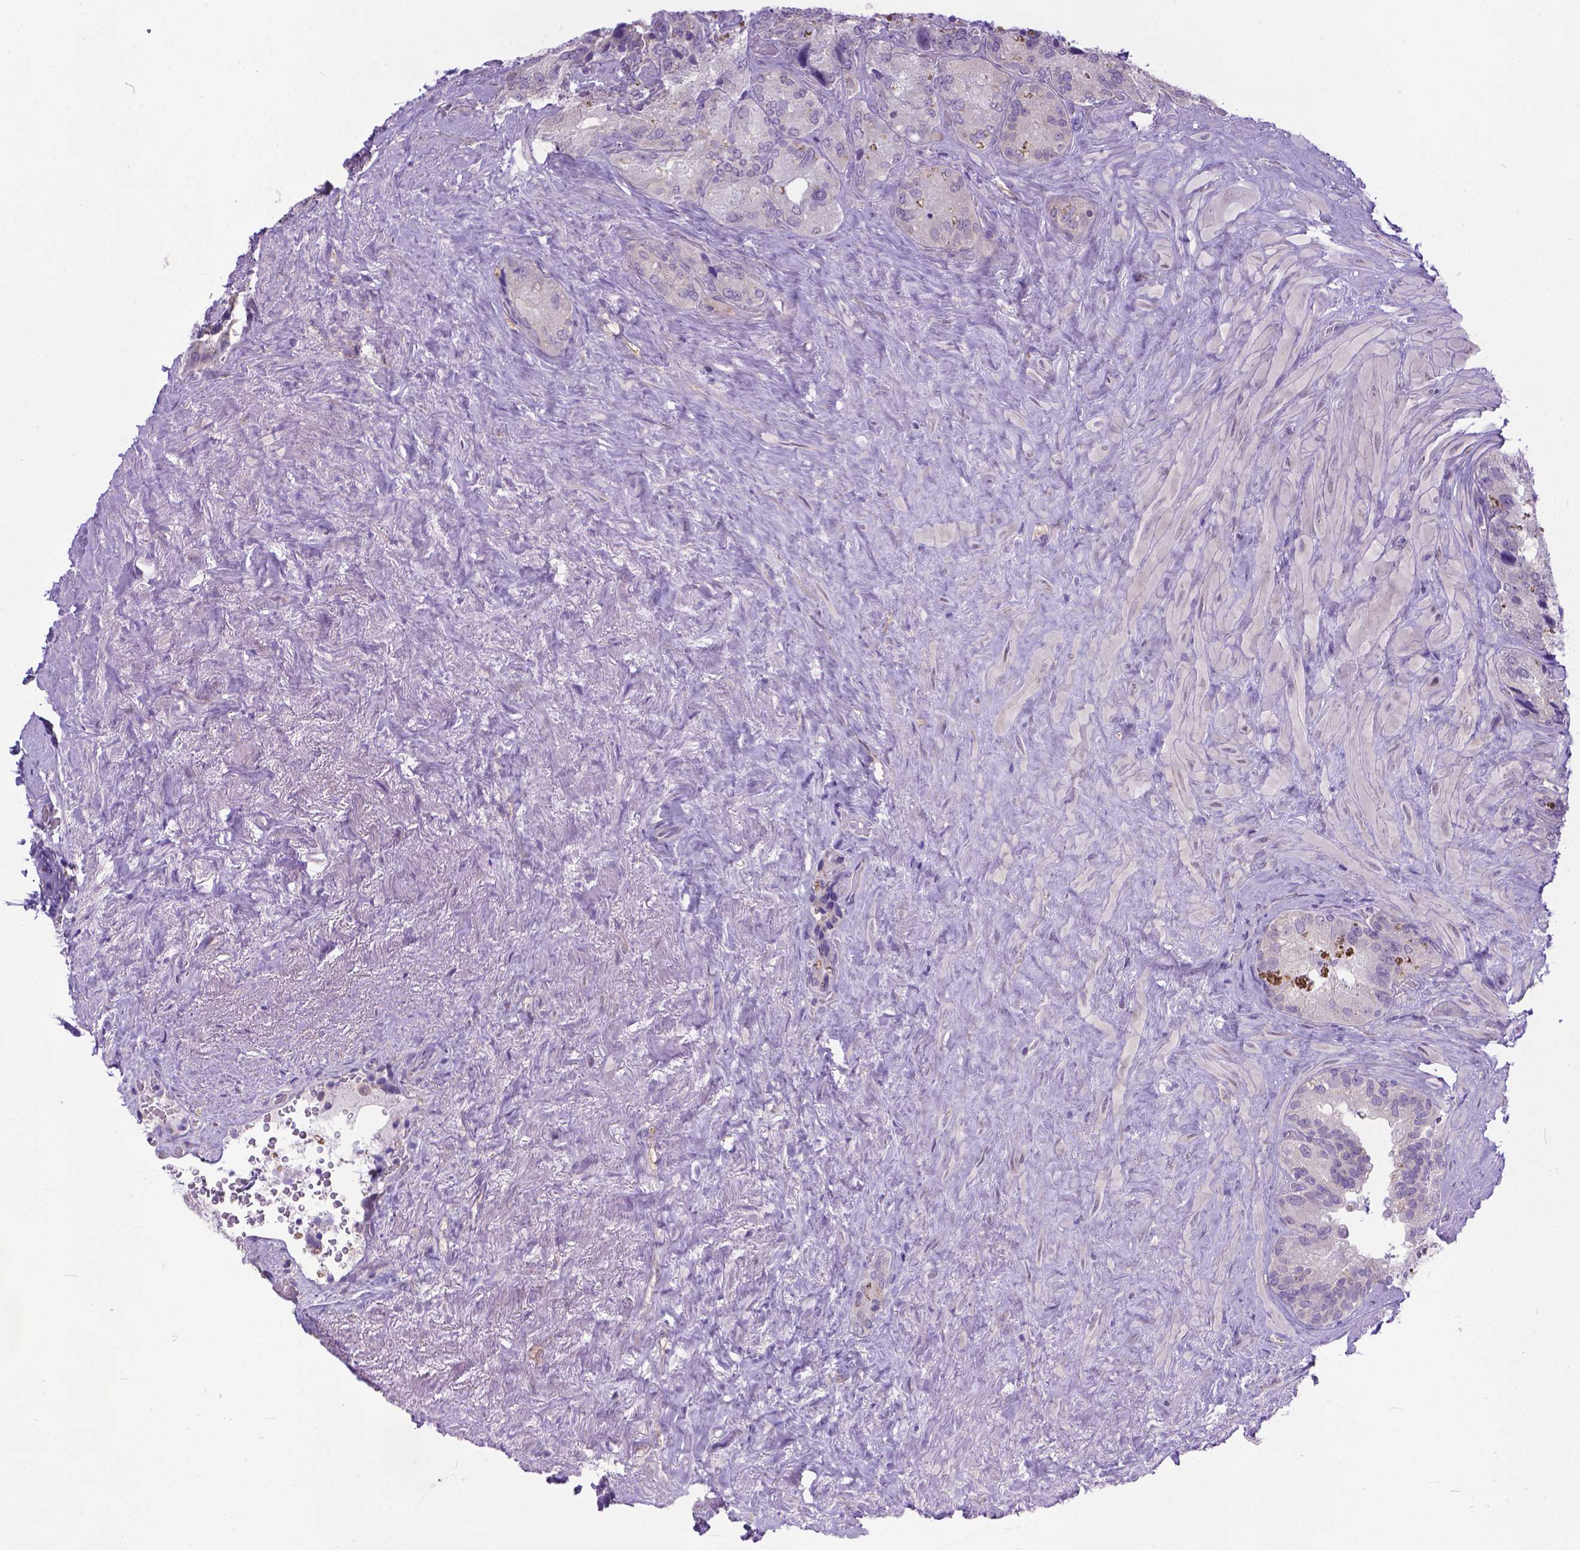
{"staining": {"intensity": "negative", "quantity": "none", "location": "none"}, "tissue": "seminal vesicle", "cell_type": "Glandular cells", "image_type": "normal", "snomed": [{"axis": "morphology", "description": "Normal tissue, NOS"}, {"axis": "topography", "description": "Seminal veicle"}], "caption": "A photomicrograph of human seminal vesicle is negative for staining in glandular cells. (IHC, brightfield microscopy, high magnification).", "gene": "TTLL6", "patient": {"sex": "male", "age": 69}}